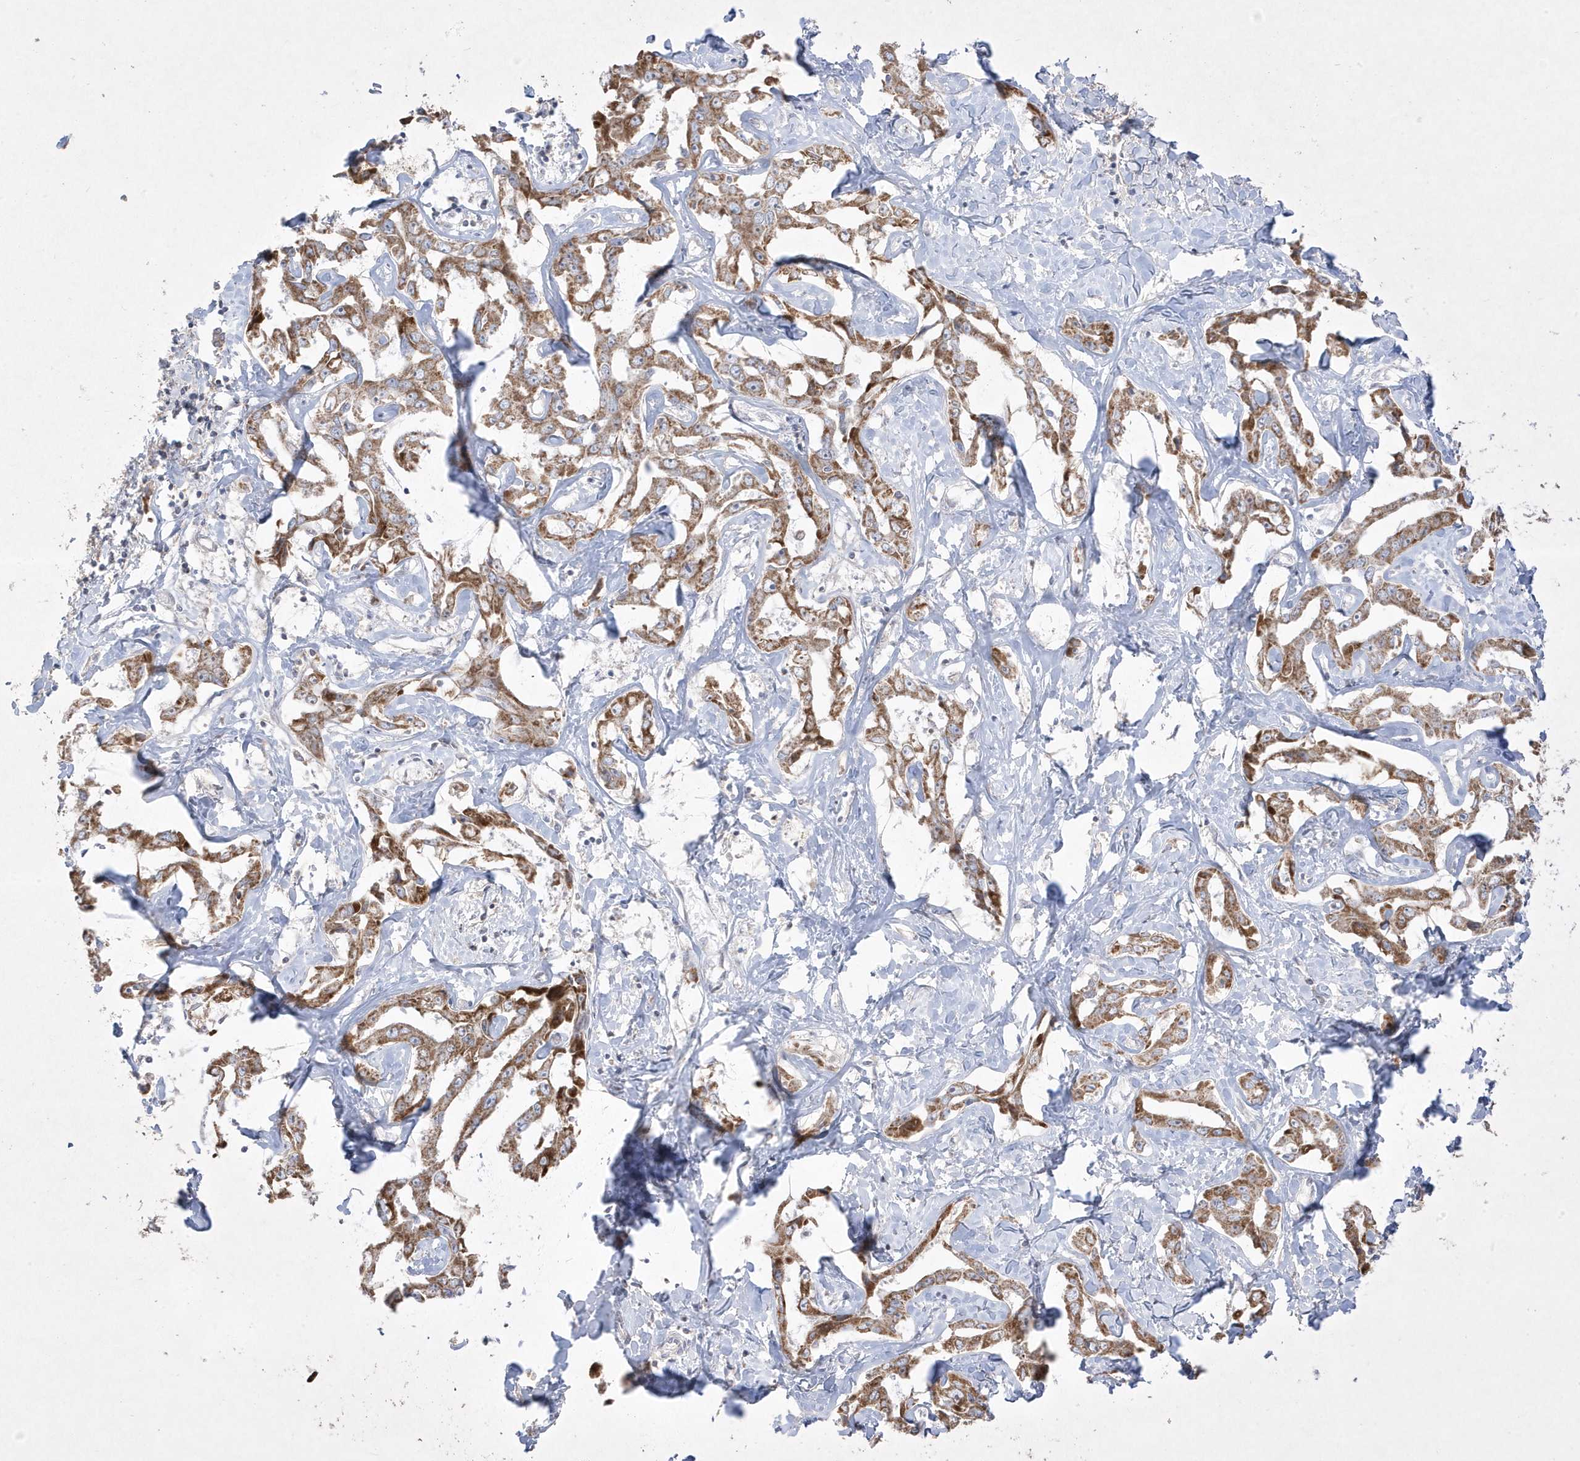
{"staining": {"intensity": "strong", "quantity": ">75%", "location": "cytoplasmic/membranous"}, "tissue": "liver cancer", "cell_type": "Tumor cells", "image_type": "cancer", "snomed": [{"axis": "morphology", "description": "Cholangiocarcinoma"}, {"axis": "topography", "description": "Liver"}], "caption": "Liver cancer (cholangiocarcinoma) was stained to show a protein in brown. There is high levels of strong cytoplasmic/membranous positivity in approximately >75% of tumor cells.", "gene": "ADAMTSL3", "patient": {"sex": "male", "age": 59}}